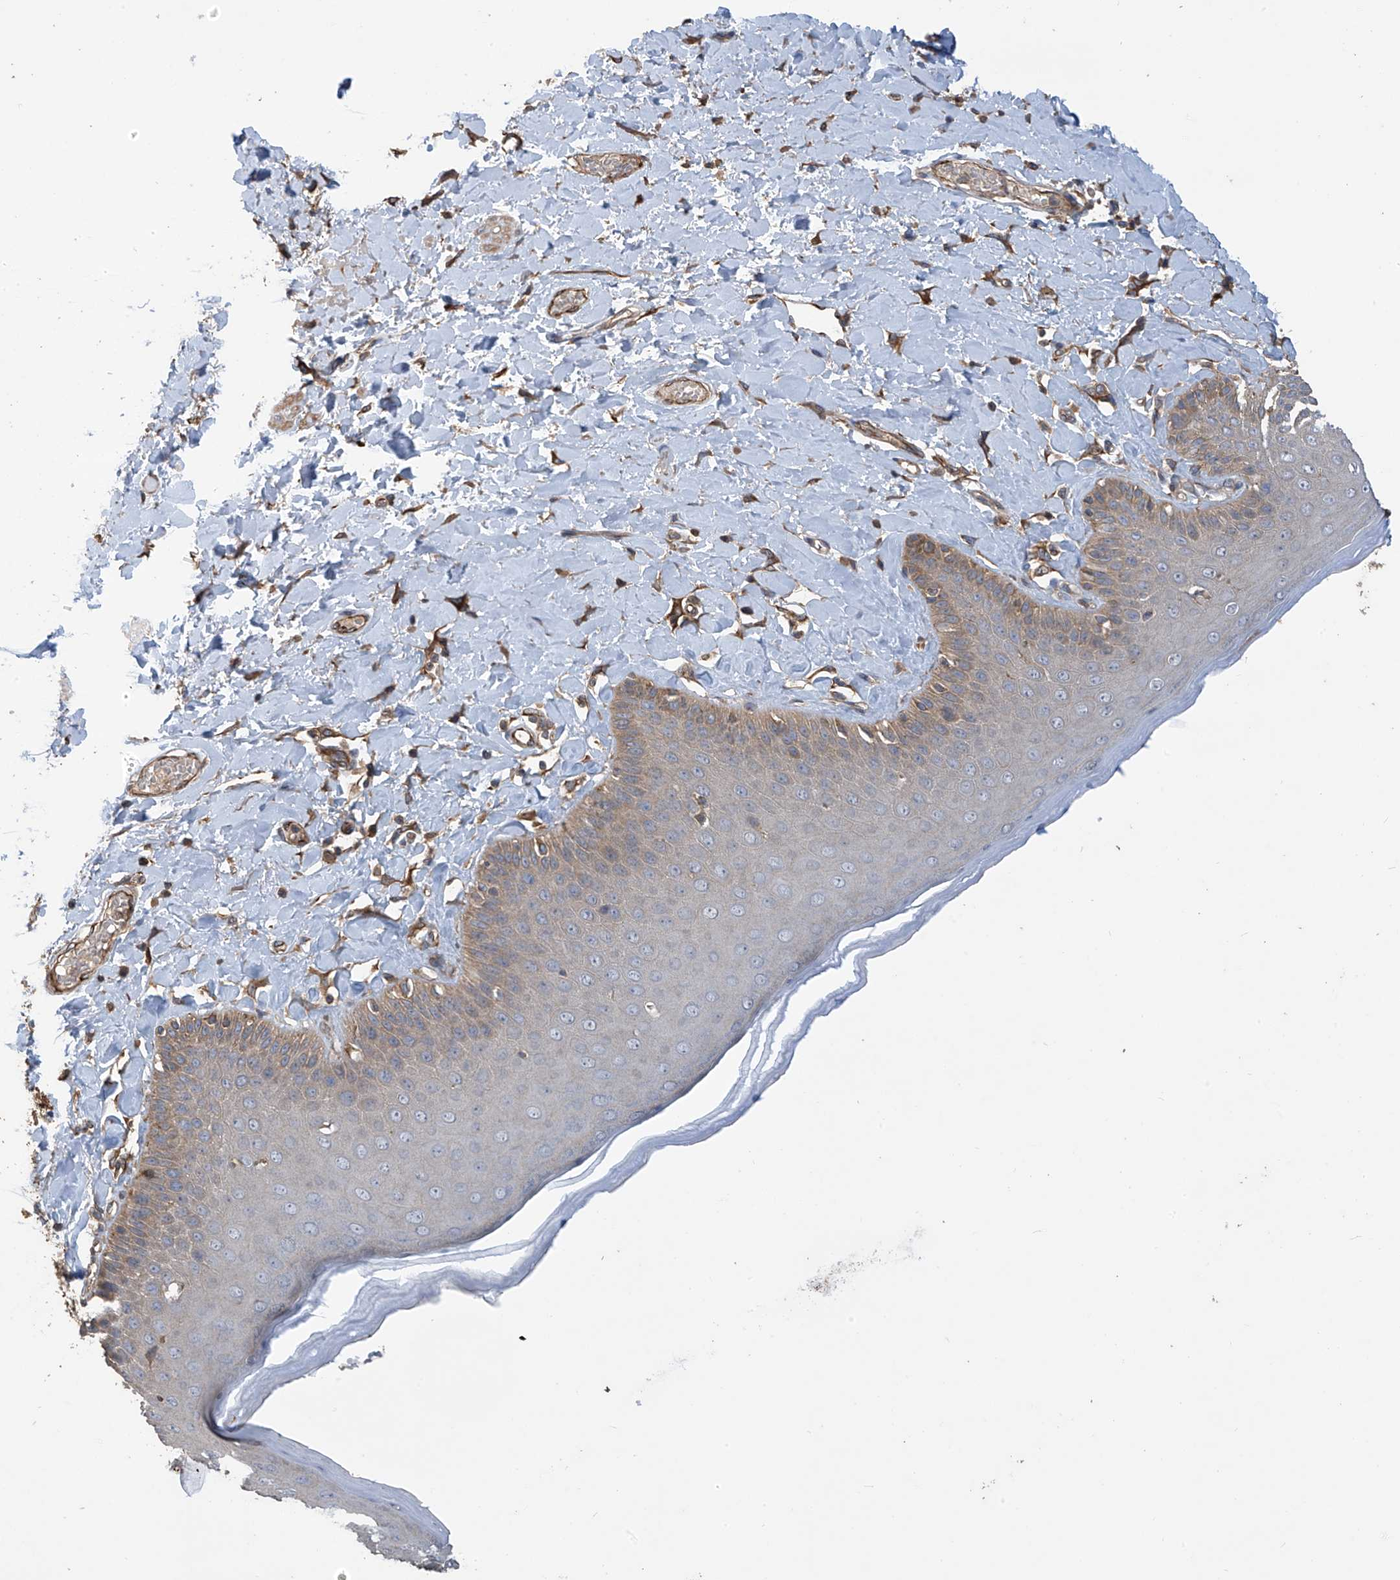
{"staining": {"intensity": "weak", "quantity": "25%-75%", "location": "cytoplasmic/membranous"}, "tissue": "skin", "cell_type": "Epidermal cells", "image_type": "normal", "snomed": [{"axis": "morphology", "description": "Normal tissue, NOS"}, {"axis": "topography", "description": "Anal"}], "caption": "Immunohistochemical staining of normal skin reveals 25%-75% levels of weak cytoplasmic/membranous protein positivity in approximately 25%-75% of epidermal cells.", "gene": "PHACTR4", "patient": {"sex": "male", "age": 69}}